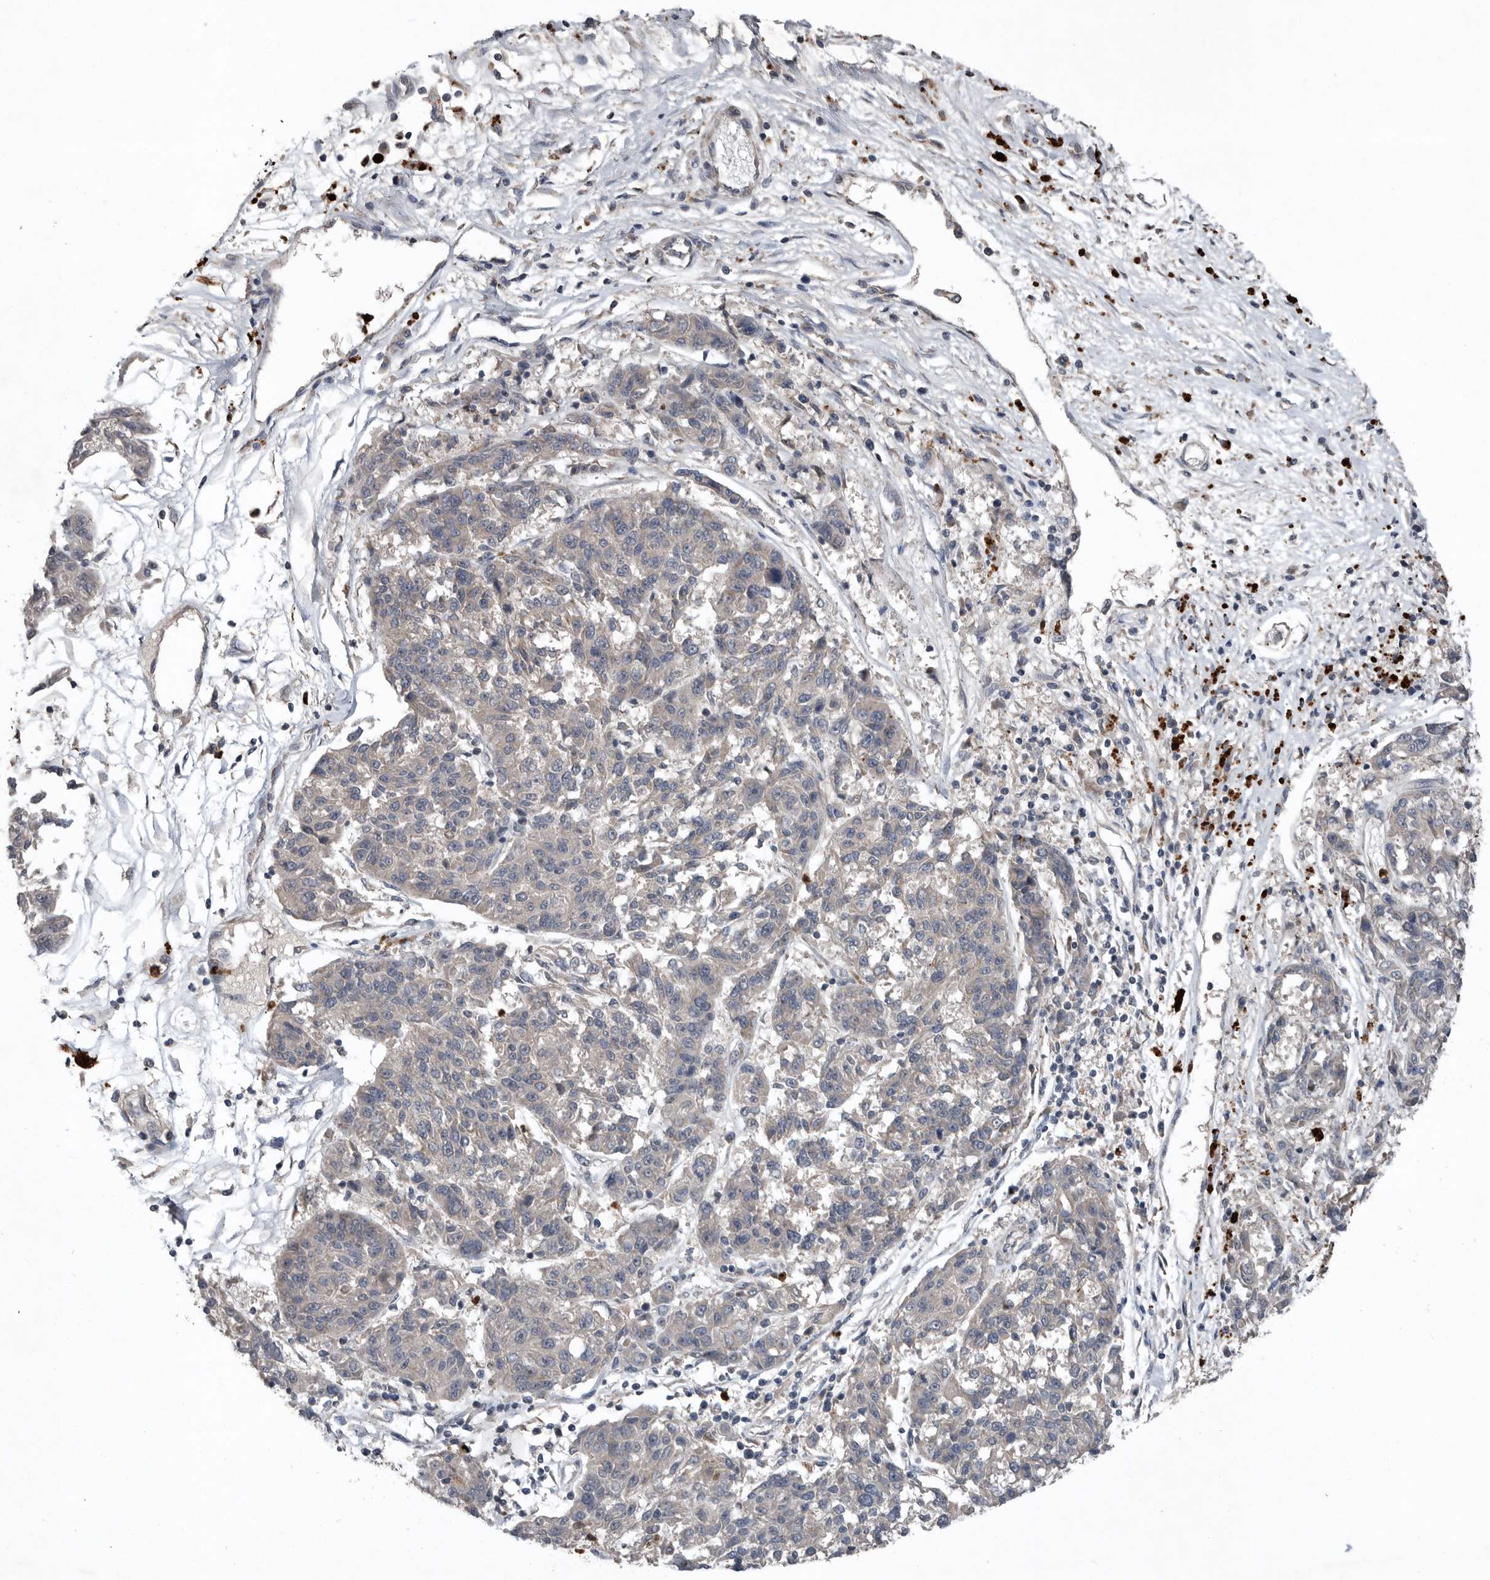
{"staining": {"intensity": "negative", "quantity": "none", "location": "none"}, "tissue": "melanoma", "cell_type": "Tumor cells", "image_type": "cancer", "snomed": [{"axis": "morphology", "description": "Malignant melanoma, NOS"}, {"axis": "topography", "description": "Skin"}], "caption": "Malignant melanoma was stained to show a protein in brown. There is no significant positivity in tumor cells. (DAB immunohistochemistry (IHC) visualized using brightfield microscopy, high magnification).", "gene": "SCP2", "patient": {"sex": "male", "age": 53}}